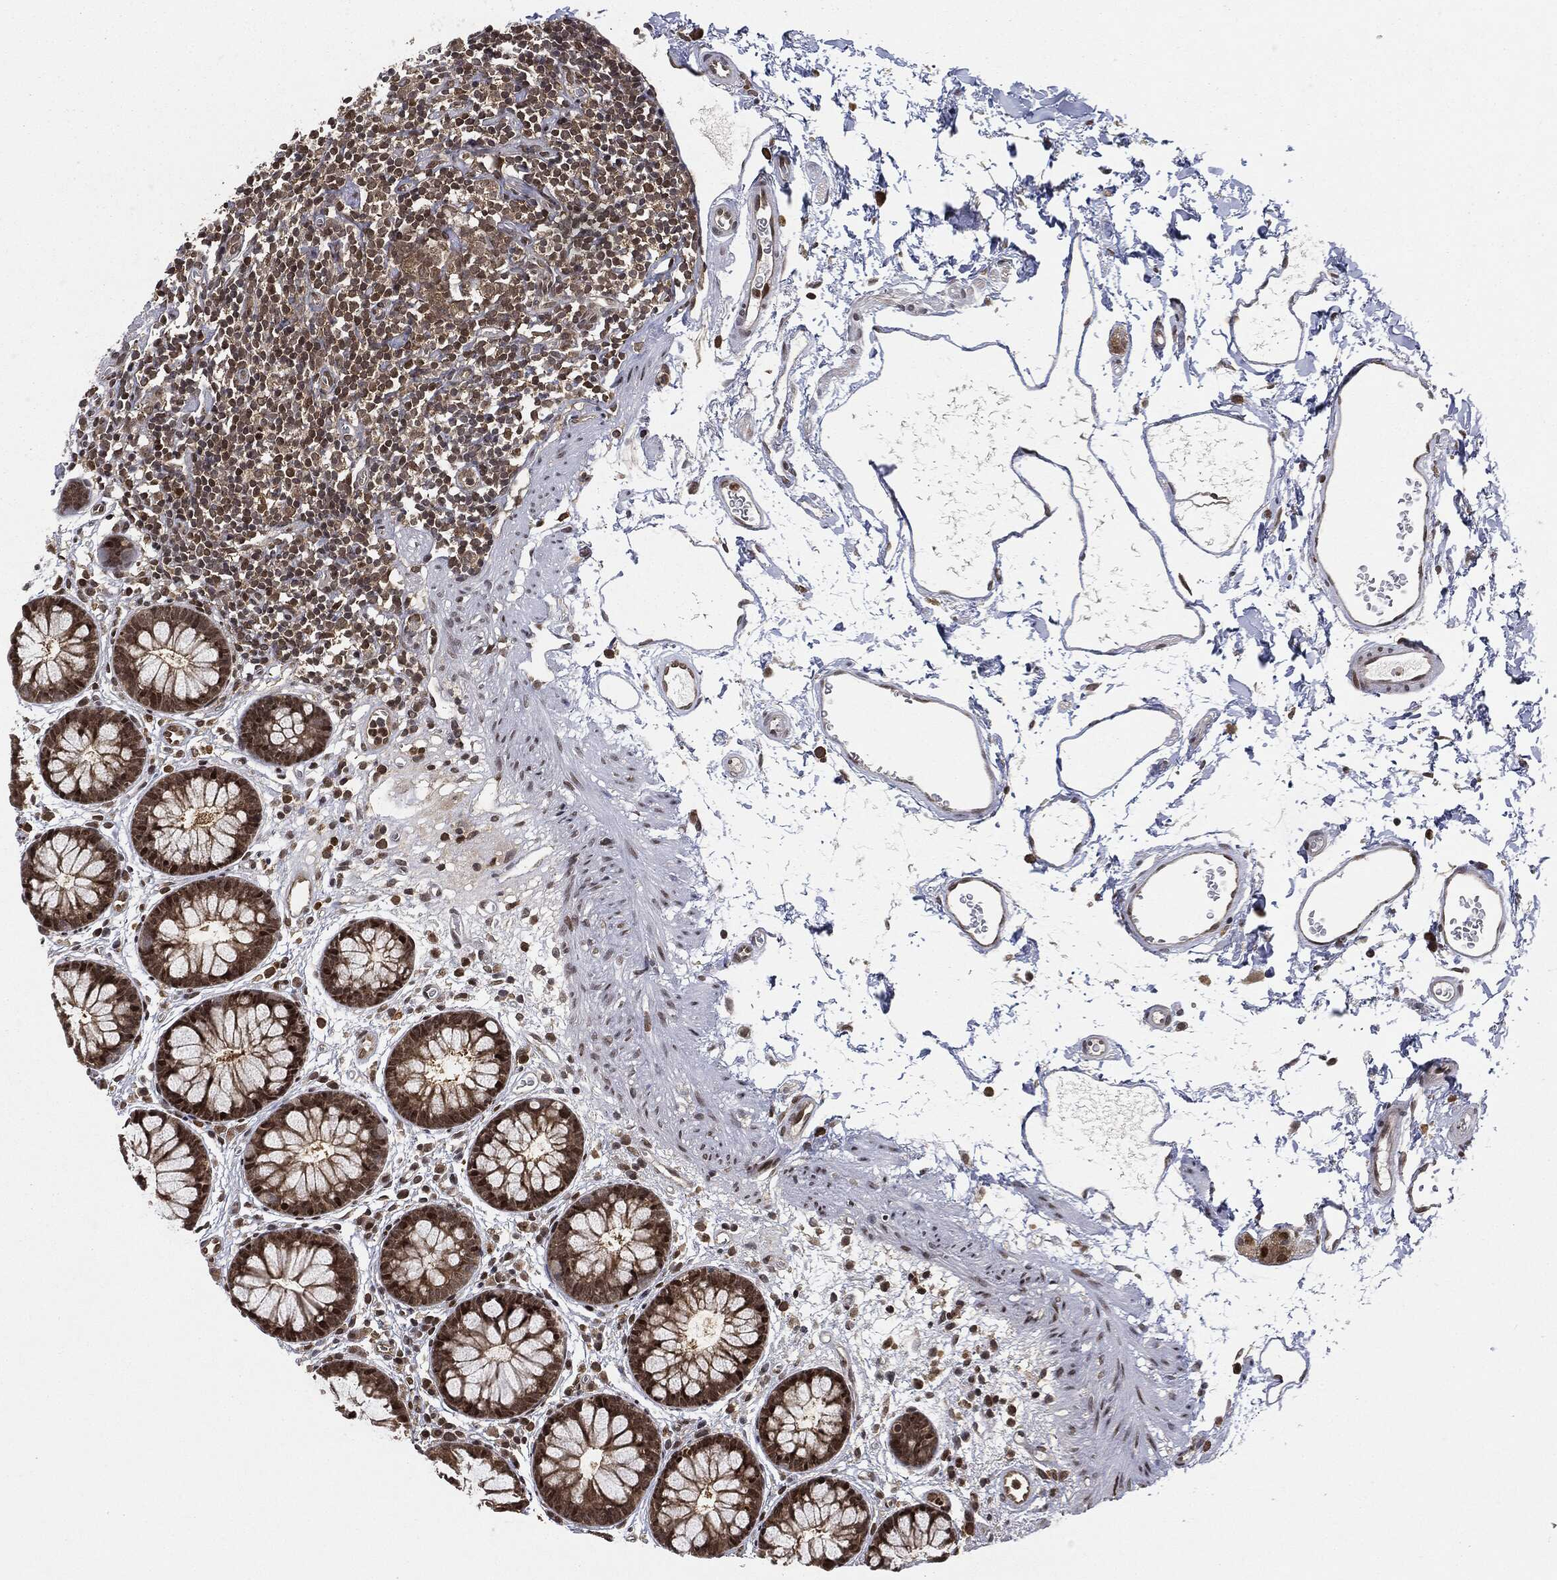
{"staining": {"intensity": "moderate", "quantity": ">75%", "location": "nuclear"}, "tissue": "colon", "cell_type": "Endothelial cells", "image_type": "normal", "snomed": [{"axis": "morphology", "description": "Normal tissue, NOS"}, {"axis": "topography", "description": "Colon"}], "caption": "Approximately >75% of endothelial cells in unremarkable colon demonstrate moderate nuclear protein staining as visualized by brown immunohistochemical staining.", "gene": "TBC1D22A", "patient": {"sex": "male", "age": 76}}